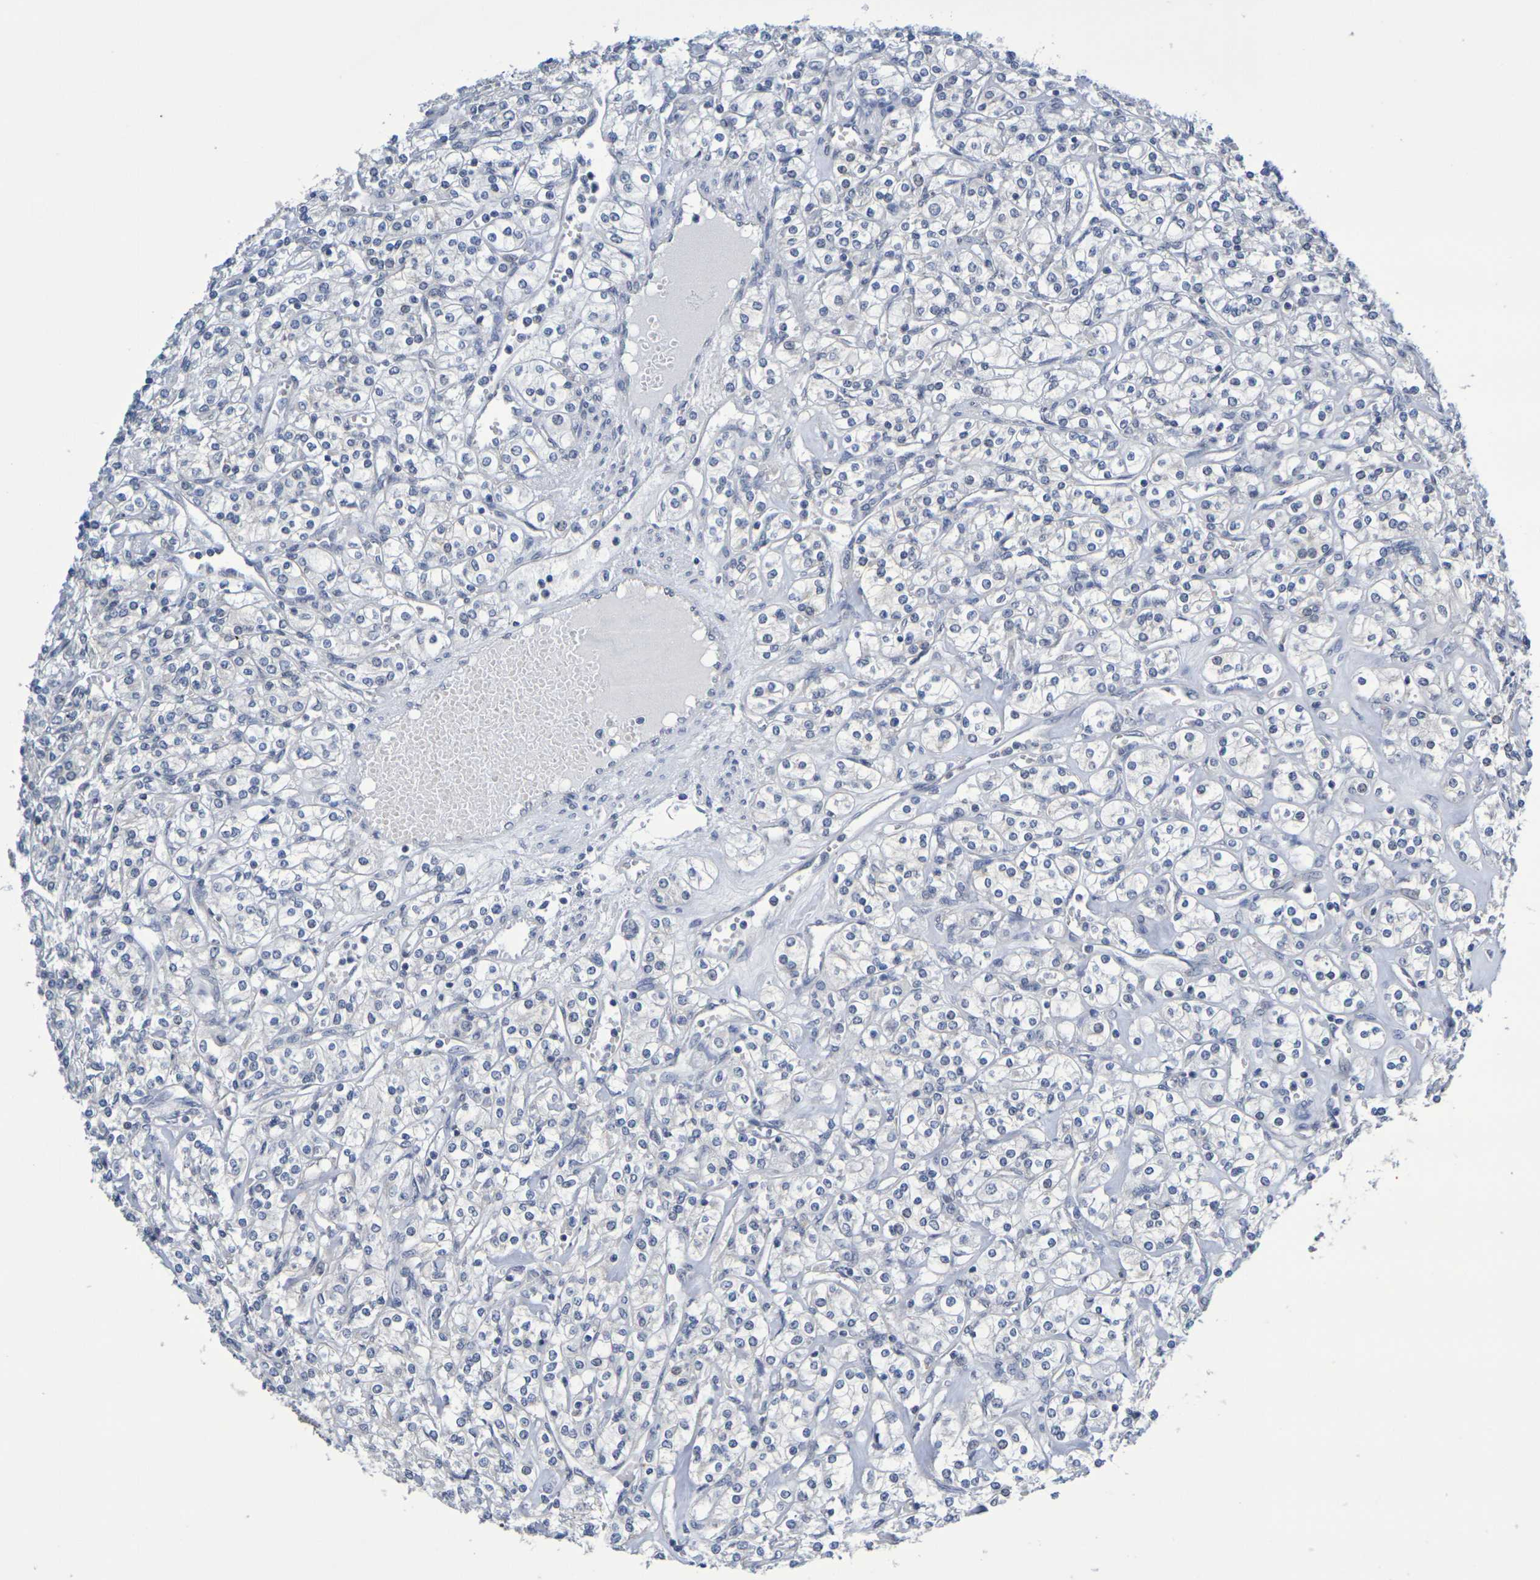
{"staining": {"intensity": "negative", "quantity": "none", "location": "none"}, "tissue": "renal cancer", "cell_type": "Tumor cells", "image_type": "cancer", "snomed": [{"axis": "morphology", "description": "Adenocarcinoma, NOS"}, {"axis": "topography", "description": "Kidney"}], "caption": "IHC of renal cancer demonstrates no expression in tumor cells.", "gene": "CHRNB1", "patient": {"sex": "male", "age": 77}}